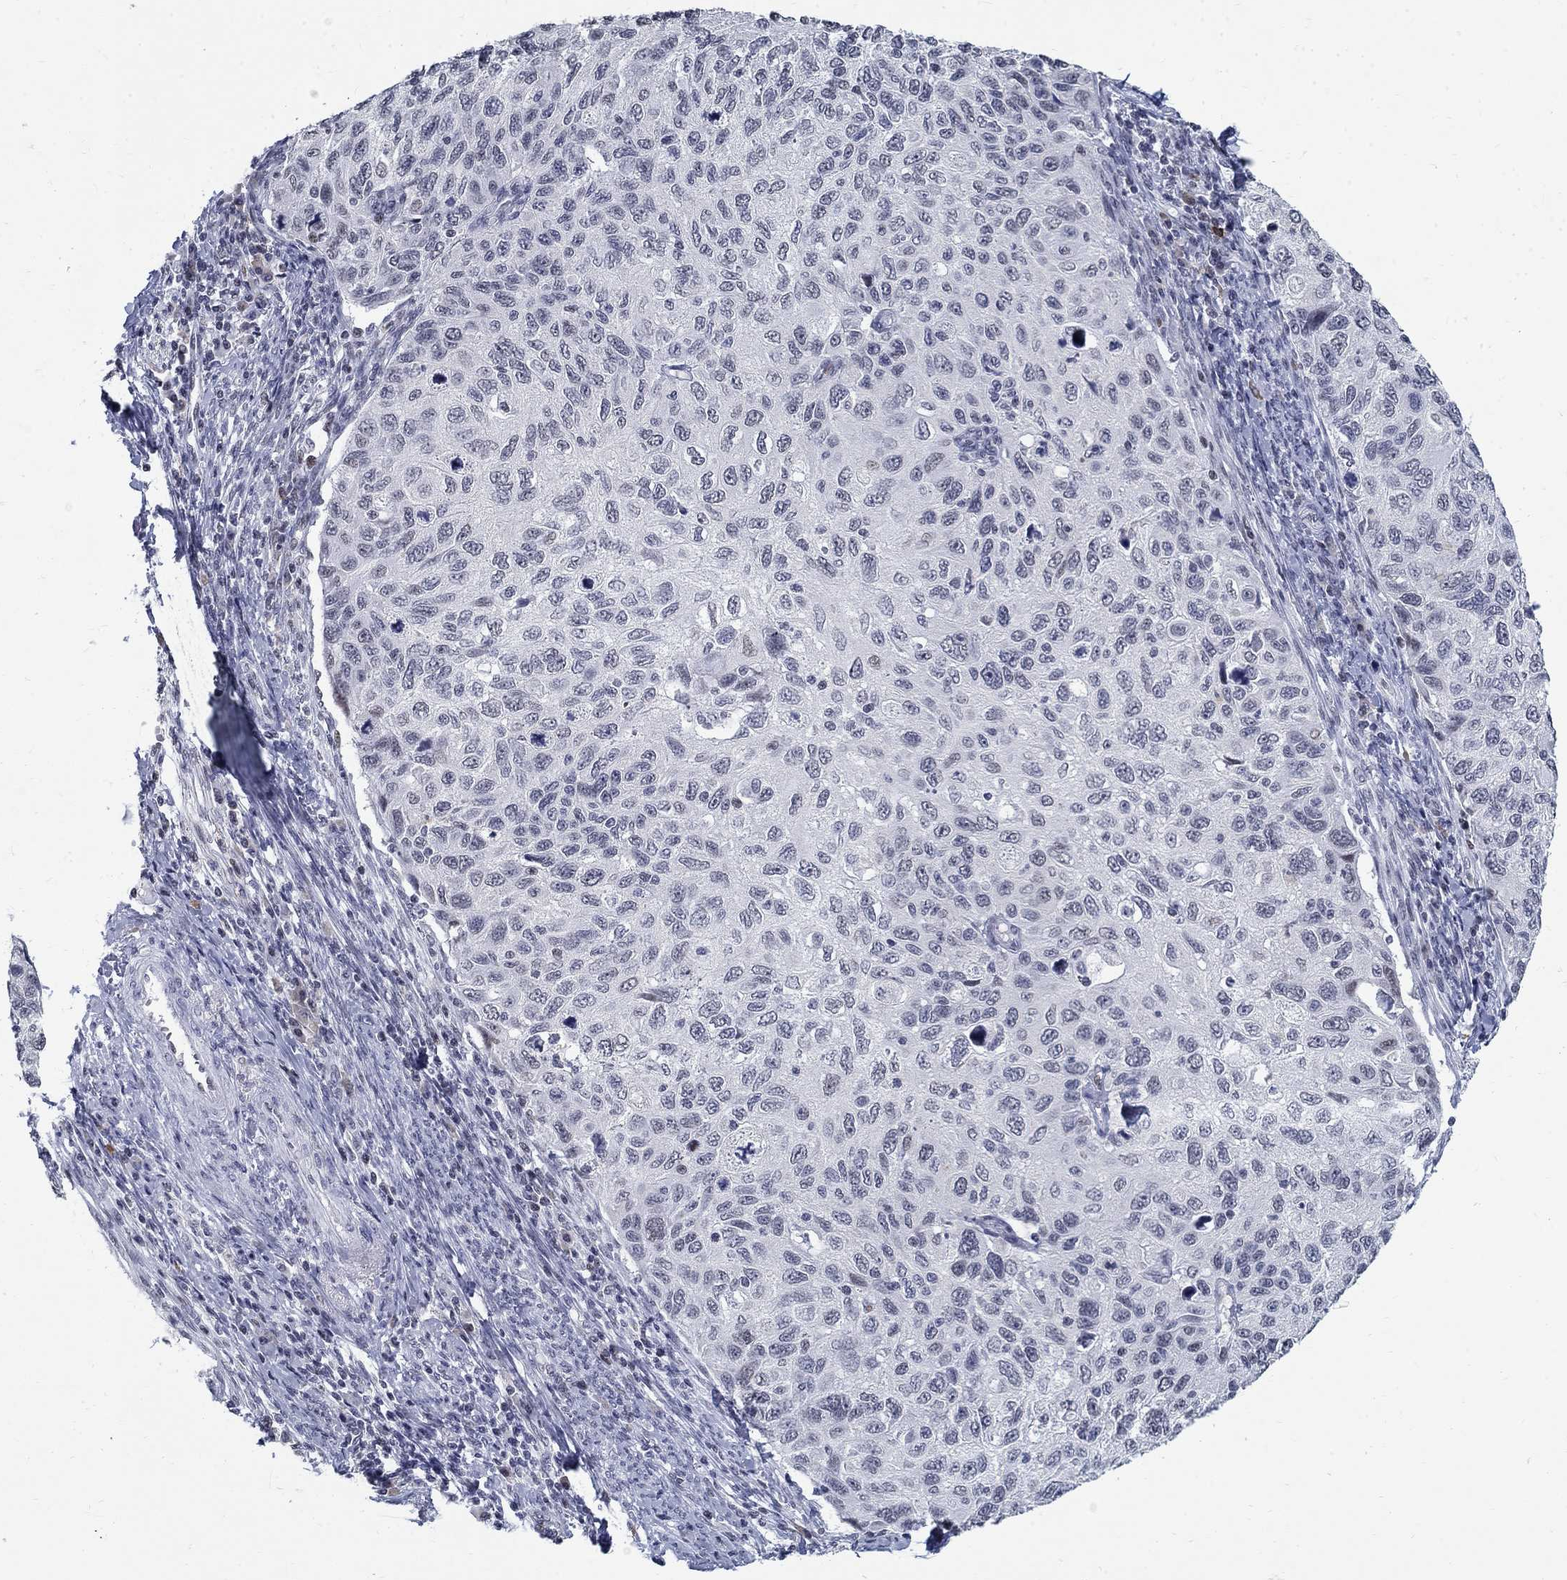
{"staining": {"intensity": "negative", "quantity": "none", "location": "none"}, "tissue": "cervical cancer", "cell_type": "Tumor cells", "image_type": "cancer", "snomed": [{"axis": "morphology", "description": "Squamous cell carcinoma, NOS"}, {"axis": "topography", "description": "Cervix"}], "caption": "Cervical cancer stained for a protein using IHC demonstrates no expression tumor cells.", "gene": "BHLHE22", "patient": {"sex": "female", "age": 70}}